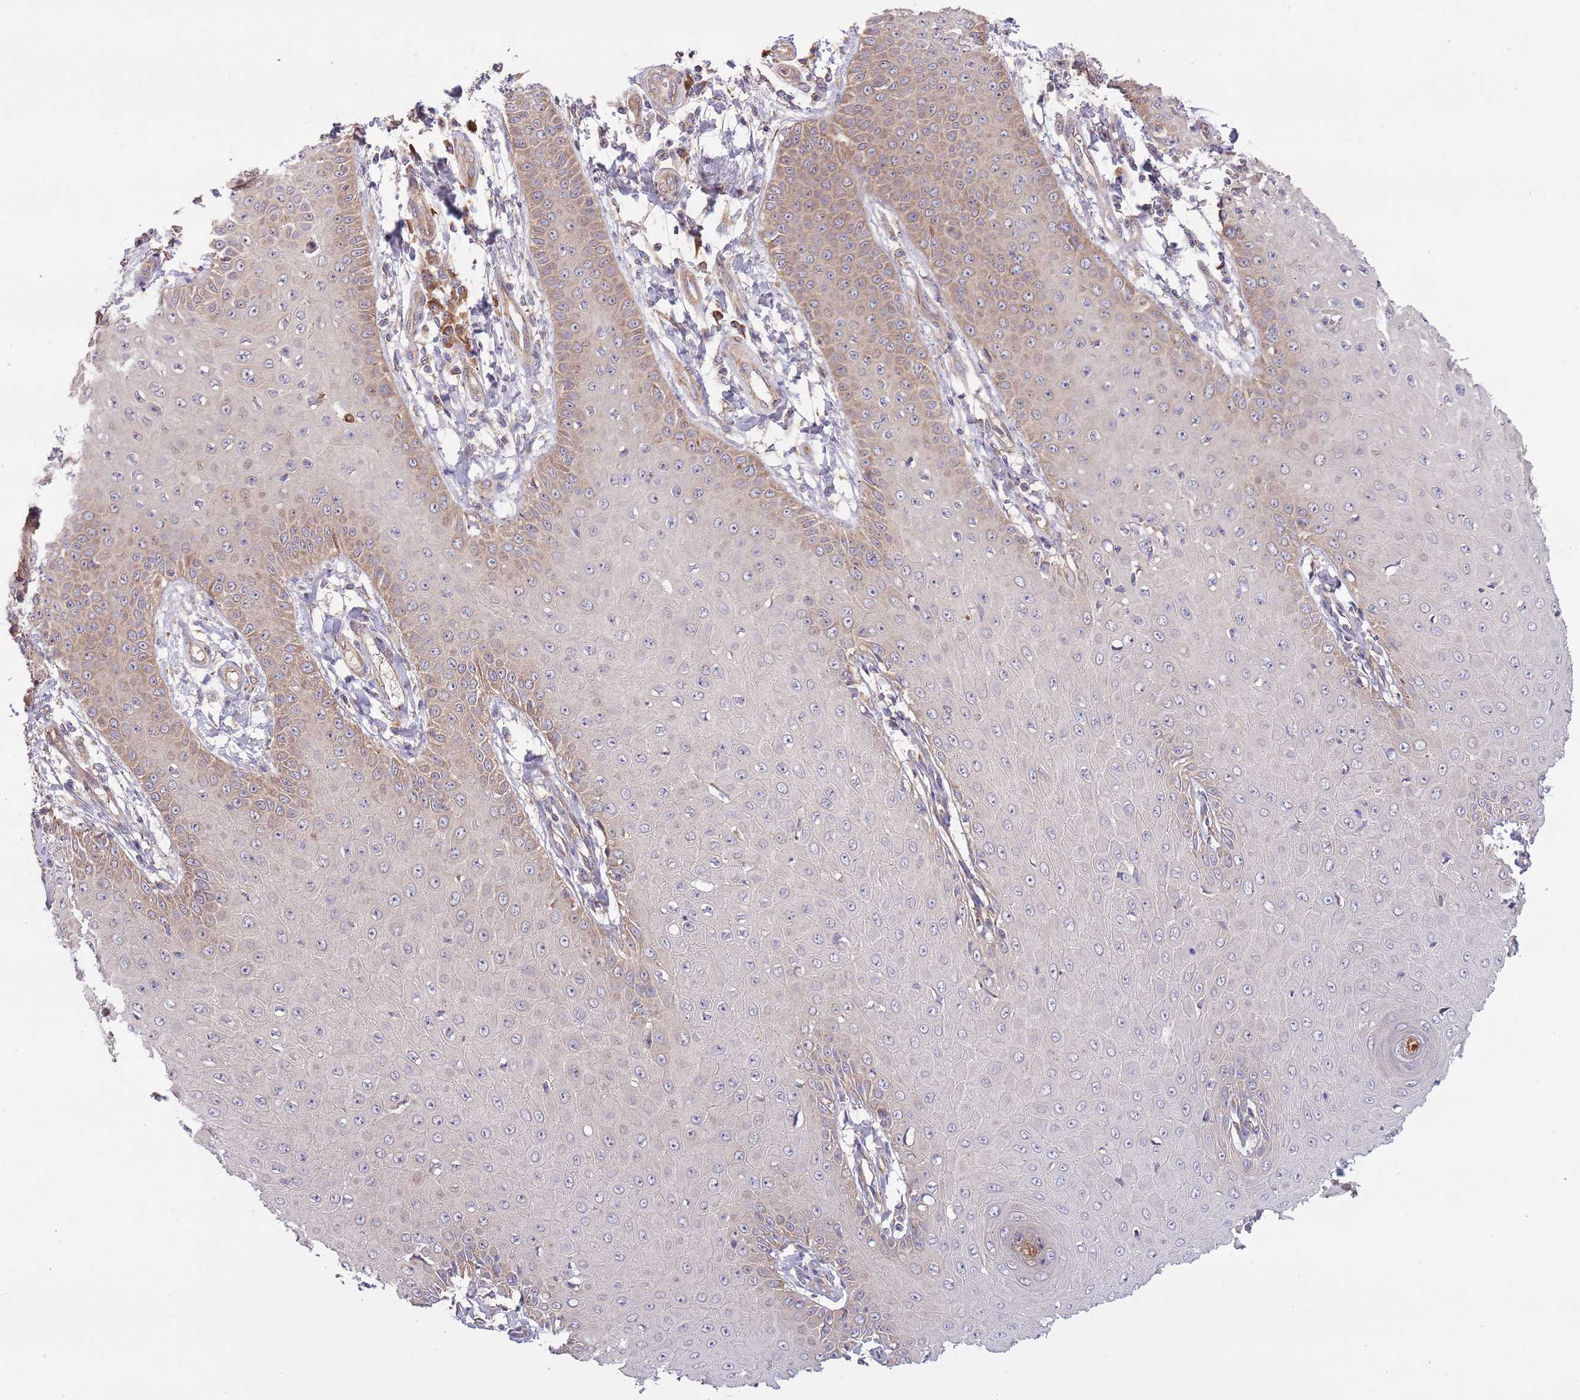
{"staining": {"intensity": "moderate", "quantity": "<25%", "location": "cytoplasmic/membranous"}, "tissue": "skin cancer", "cell_type": "Tumor cells", "image_type": "cancer", "snomed": [{"axis": "morphology", "description": "Squamous cell carcinoma, NOS"}, {"axis": "topography", "description": "Skin"}], "caption": "Skin cancer stained with immunohistochemistry demonstrates moderate cytoplasmic/membranous expression in approximately <25% of tumor cells. (Stains: DAB in brown, nuclei in blue, Microscopy: brightfield microscopy at high magnification).", "gene": "MFNG", "patient": {"sex": "male", "age": 70}}